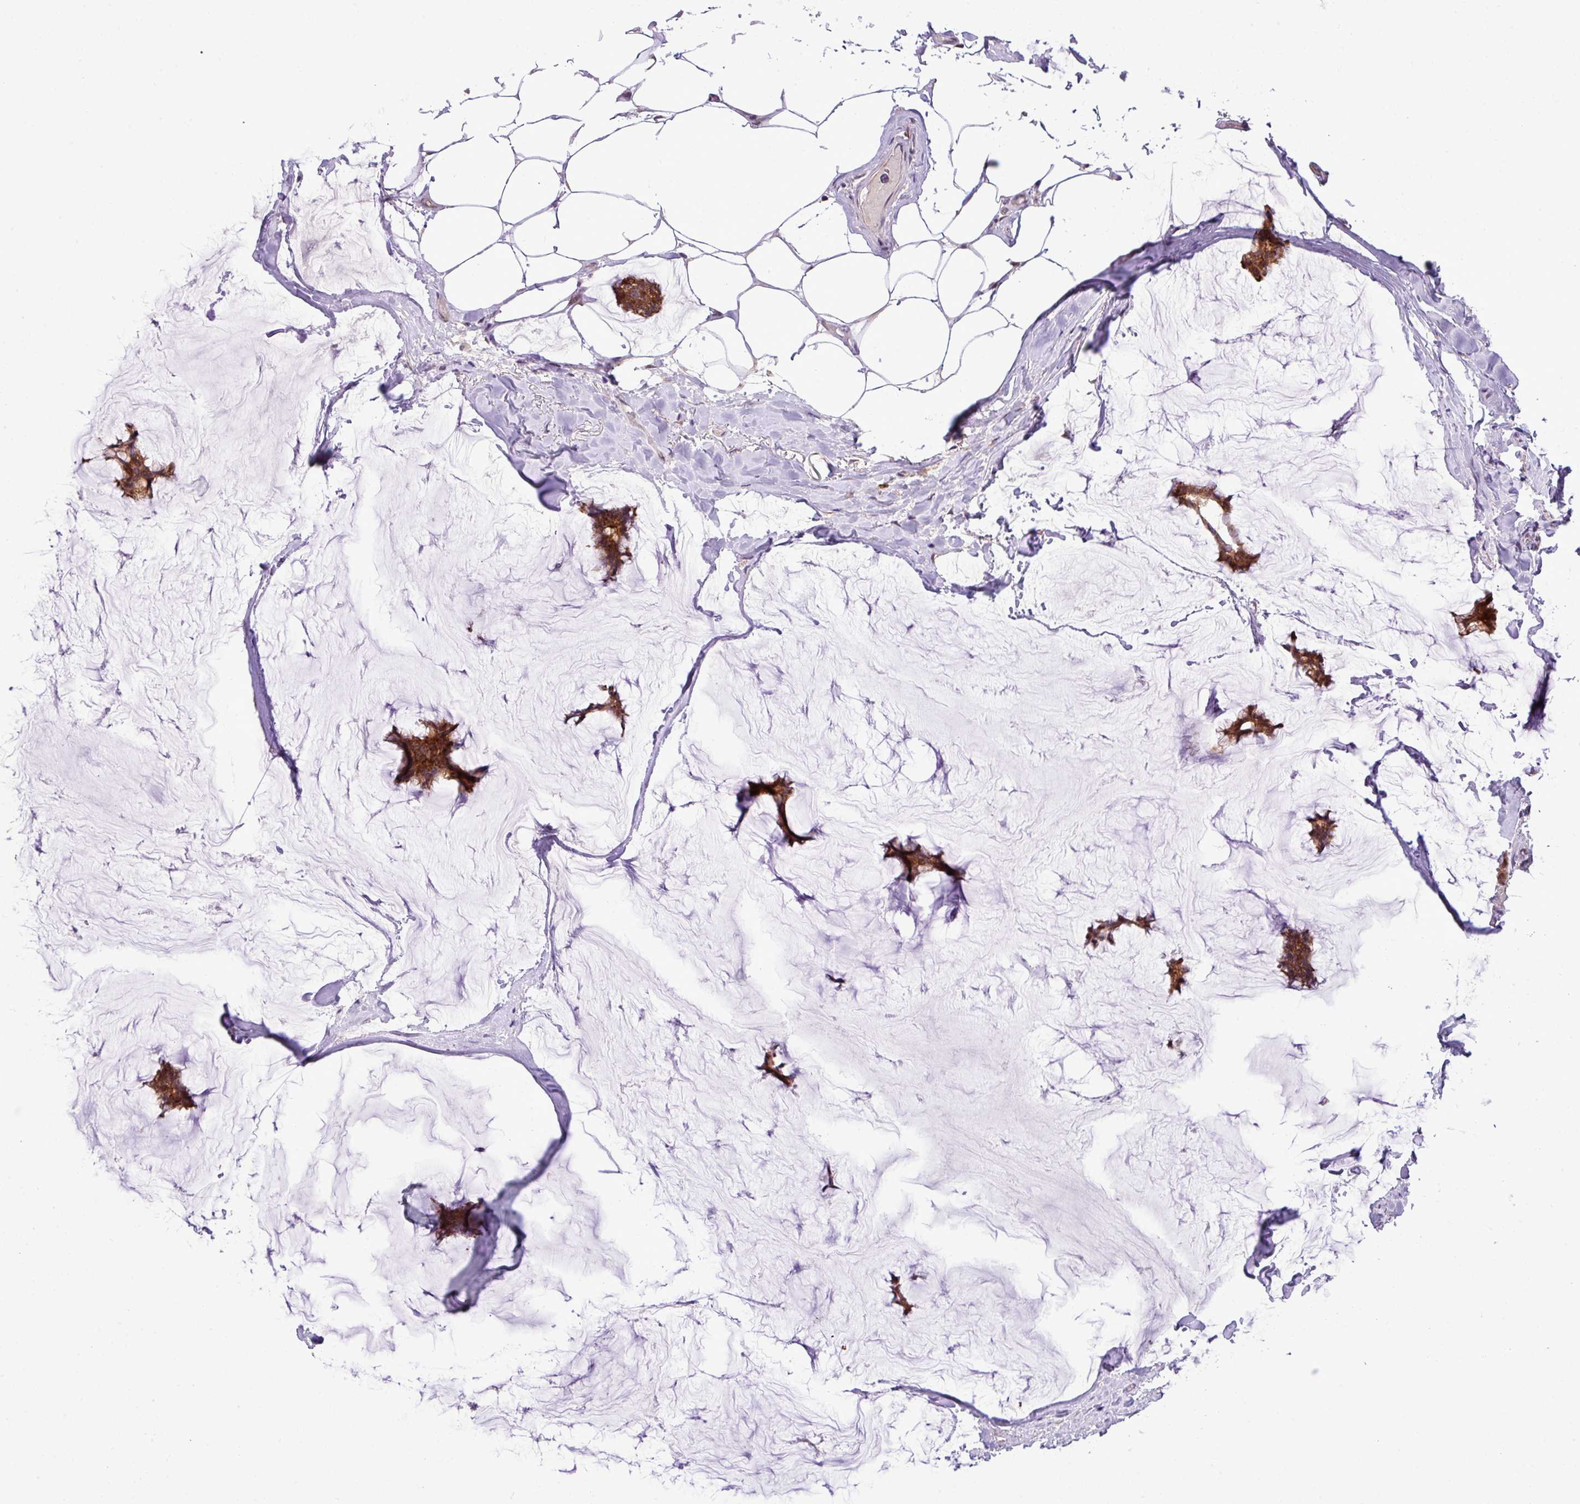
{"staining": {"intensity": "moderate", "quantity": ">75%", "location": "cytoplasmic/membranous"}, "tissue": "breast cancer", "cell_type": "Tumor cells", "image_type": "cancer", "snomed": [{"axis": "morphology", "description": "Duct carcinoma"}, {"axis": "topography", "description": "Breast"}], "caption": "Immunohistochemical staining of breast cancer (infiltrating ductal carcinoma) displays medium levels of moderate cytoplasmic/membranous protein expression in about >75% of tumor cells. The staining was performed using DAB to visualize the protein expression in brown, while the nuclei were stained in blue with hematoxylin (Magnification: 20x).", "gene": "B3GNT9", "patient": {"sex": "female", "age": 93}}